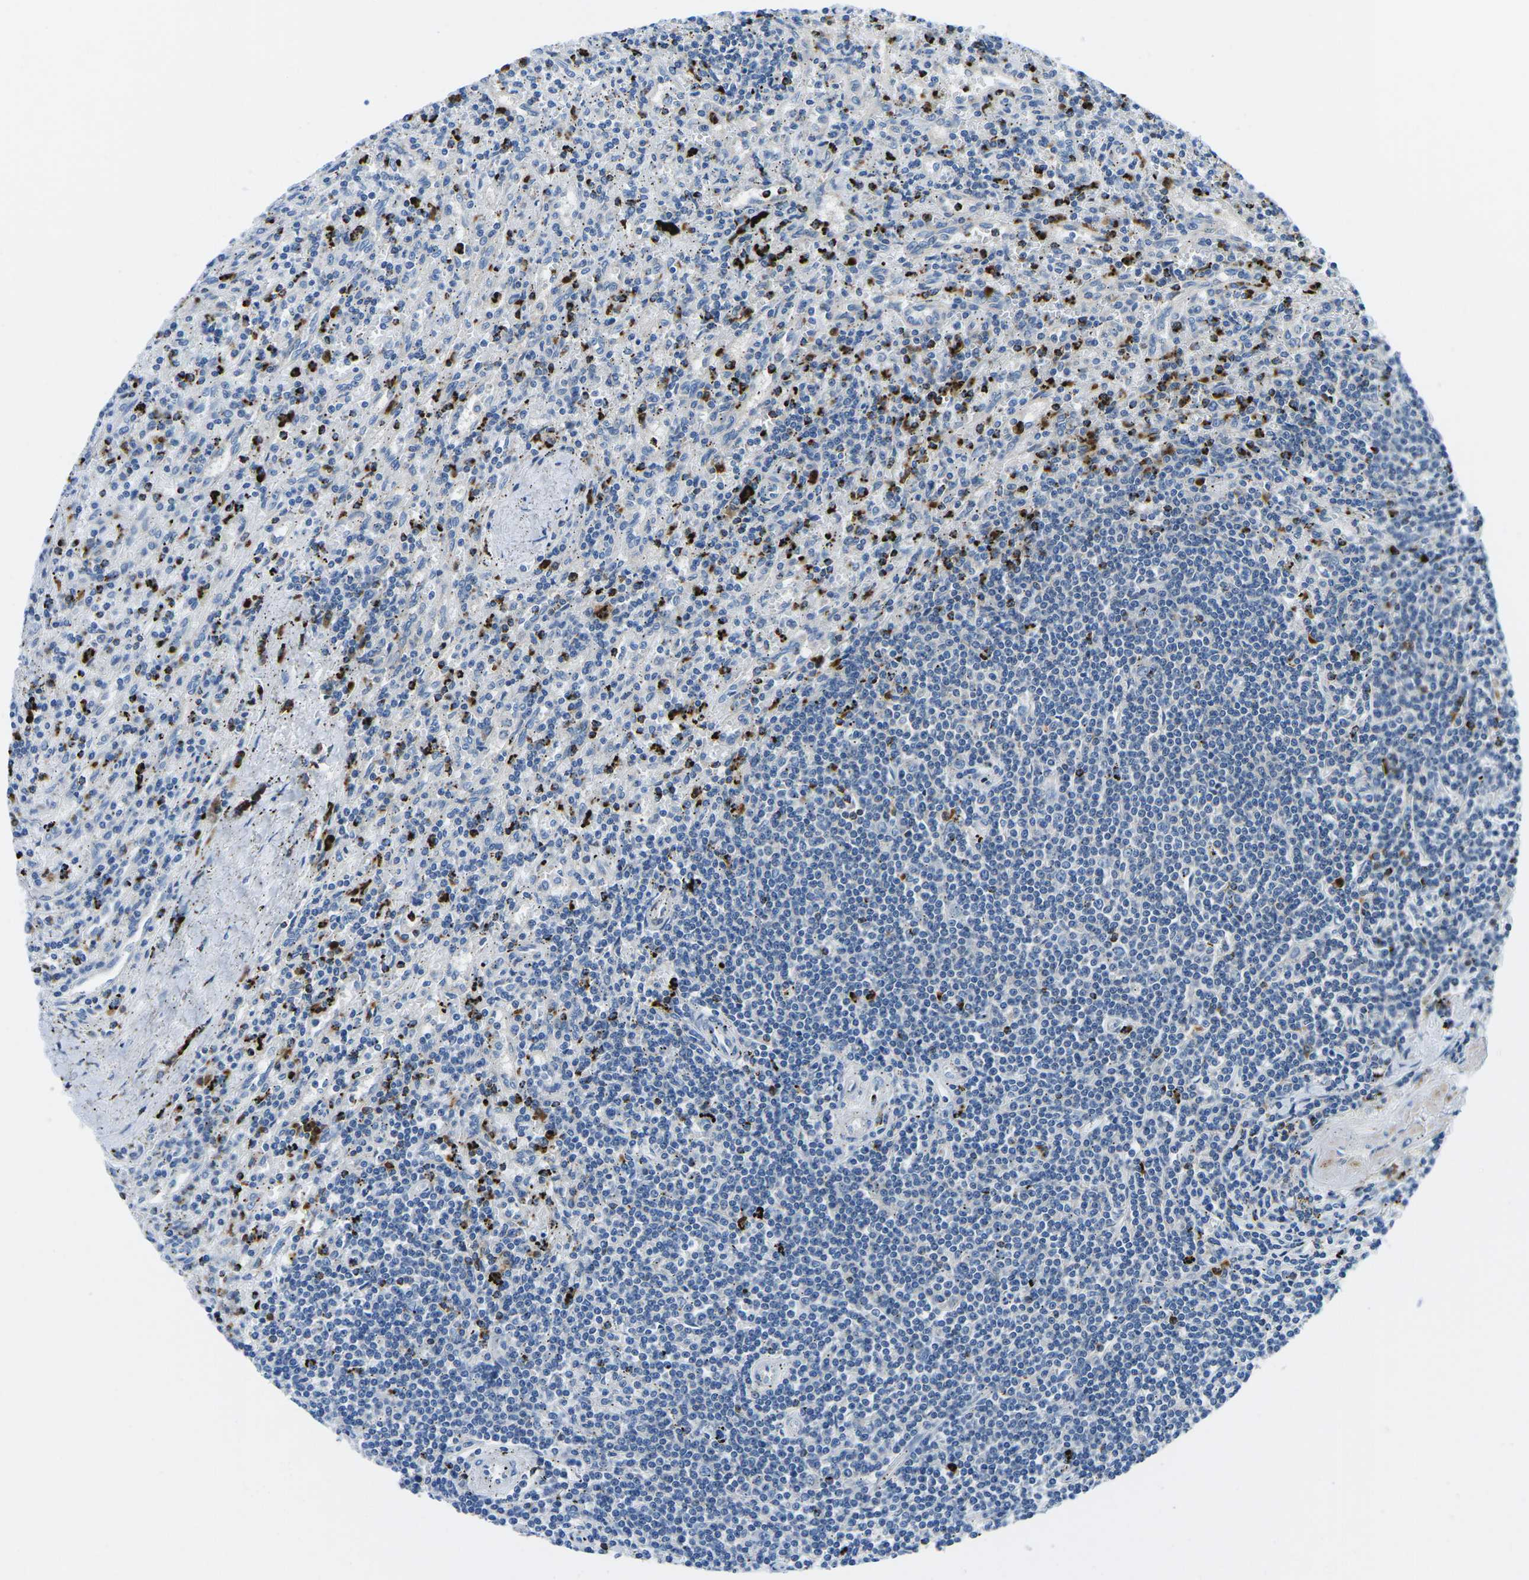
{"staining": {"intensity": "negative", "quantity": "none", "location": "none"}, "tissue": "lymphoma", "cell_type": "Tumor cells", "image_type": "cancer", "snomed": [{"axis": "morphology", "description": "Malignant lymphoma, non-Hodgkin's type, Low grade"}, {"axis": "topography", "description": "Spleen"}], "caption": "Immunohistochemistry histopathology image of neoplastic tissue: human low-grade malignant lymphoma, non-Hodgkin's type stained with DAB demonstrates no significant protein expression in tumor cells. (DAB immunohistochemistry (IHC) with hematoxylin counter stain).", "gene": "MC4R", "patient": {"sex": "male", "age": 76}}